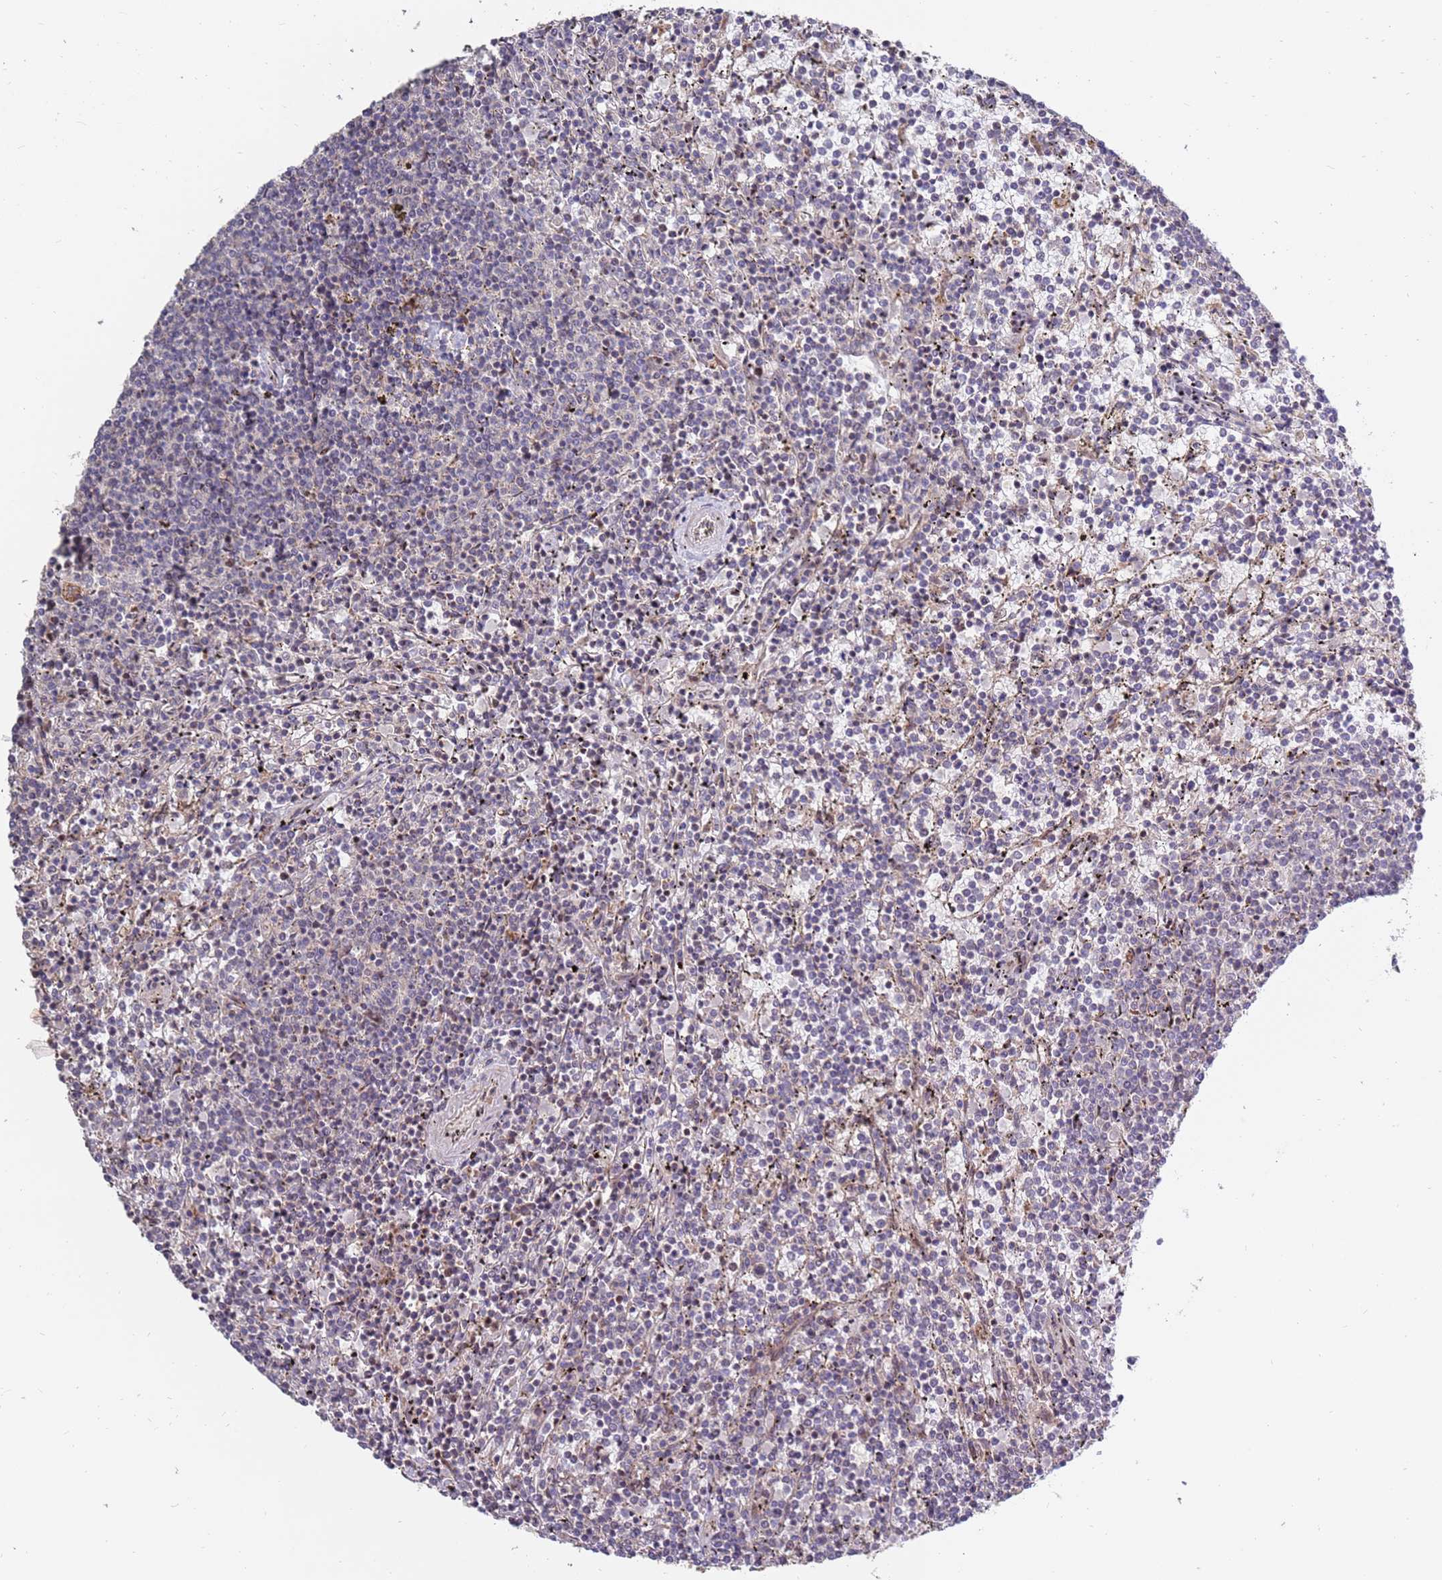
{"staining": {"intensity": "negative", "quantity": "none", "location": "none"}, "tissue": "lymphoma", "cell_type": "Tumor cells", "image_type": "cancer", "snomed": [{"axis": "morphology", "description": "Malignant lymphoma, non-Hodgkin's type, Low grade"}, {"axis": "topography", "description": "Spleen"}], "caption": "Immunohistochemistry image of neoplastic tissue: human malignant lymphoma, non-Hodgkin's type (low-grade) stained with DAB exhibits no significant protein positivity in tumor cells. Brightfield microscopy of immunohistochemistry (IHC) stained with DAB (3,3'-diaminobenzidine) (brown) and hematoxylin (blue), captured at high magnification.", "gene": "KIF25", "patient": {"sex": "female", "age": 50}}